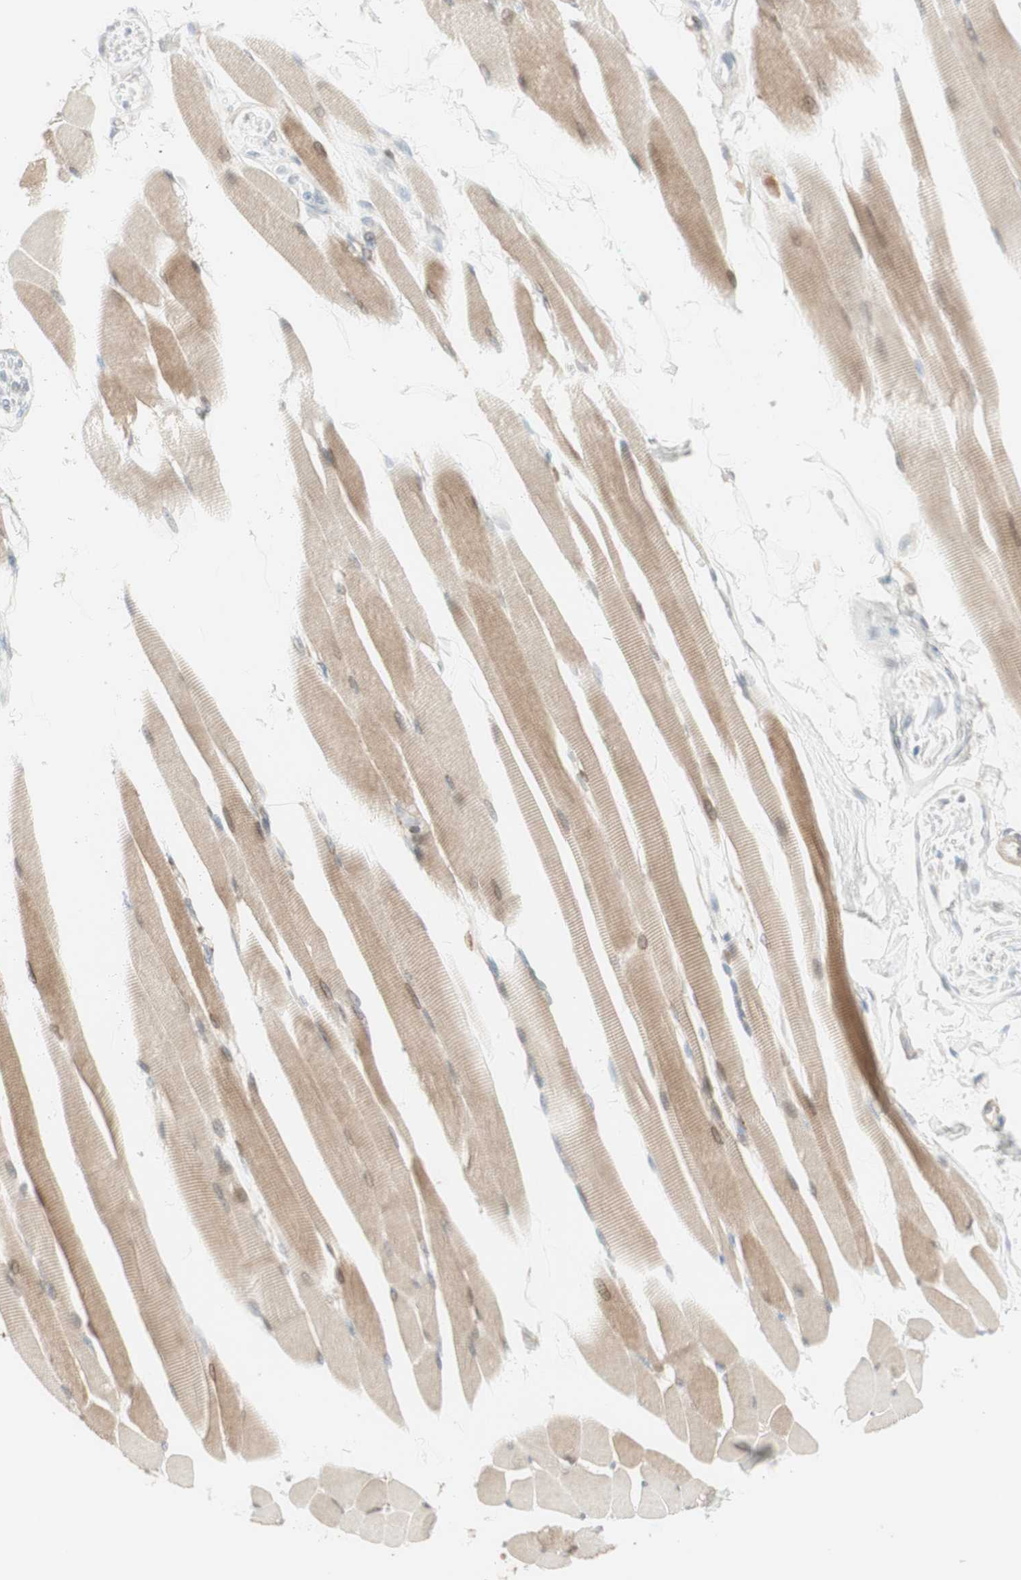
{"staining": {"intensity": "weak", "quantity": ">75%", "location": "cytoplasmic/membranous,nuclear"}, "tissue": "skeletal muscle", "cell_type": "Myocytes", "image_type": "normal", "snomed": [{"axis": "morphology", "description": "Normal tissue, NOS"}, {"axis": "topography", "description": "Skeletal muscle"}, {"axis": "topography", "description": "Oral tissue"}, {"axis": "topography", "description": "Peripheral nerve tissue"}], "caption": "A photomicrograph showing weak cytoplasmic/membranous,nuclear expression in about >75% of myocytes in unremarkable skeletal muscle, as visualized by brown immunohistochemical staining.", "gene": "MUC3A", "patient": {"sex": "female", "age": 84}}